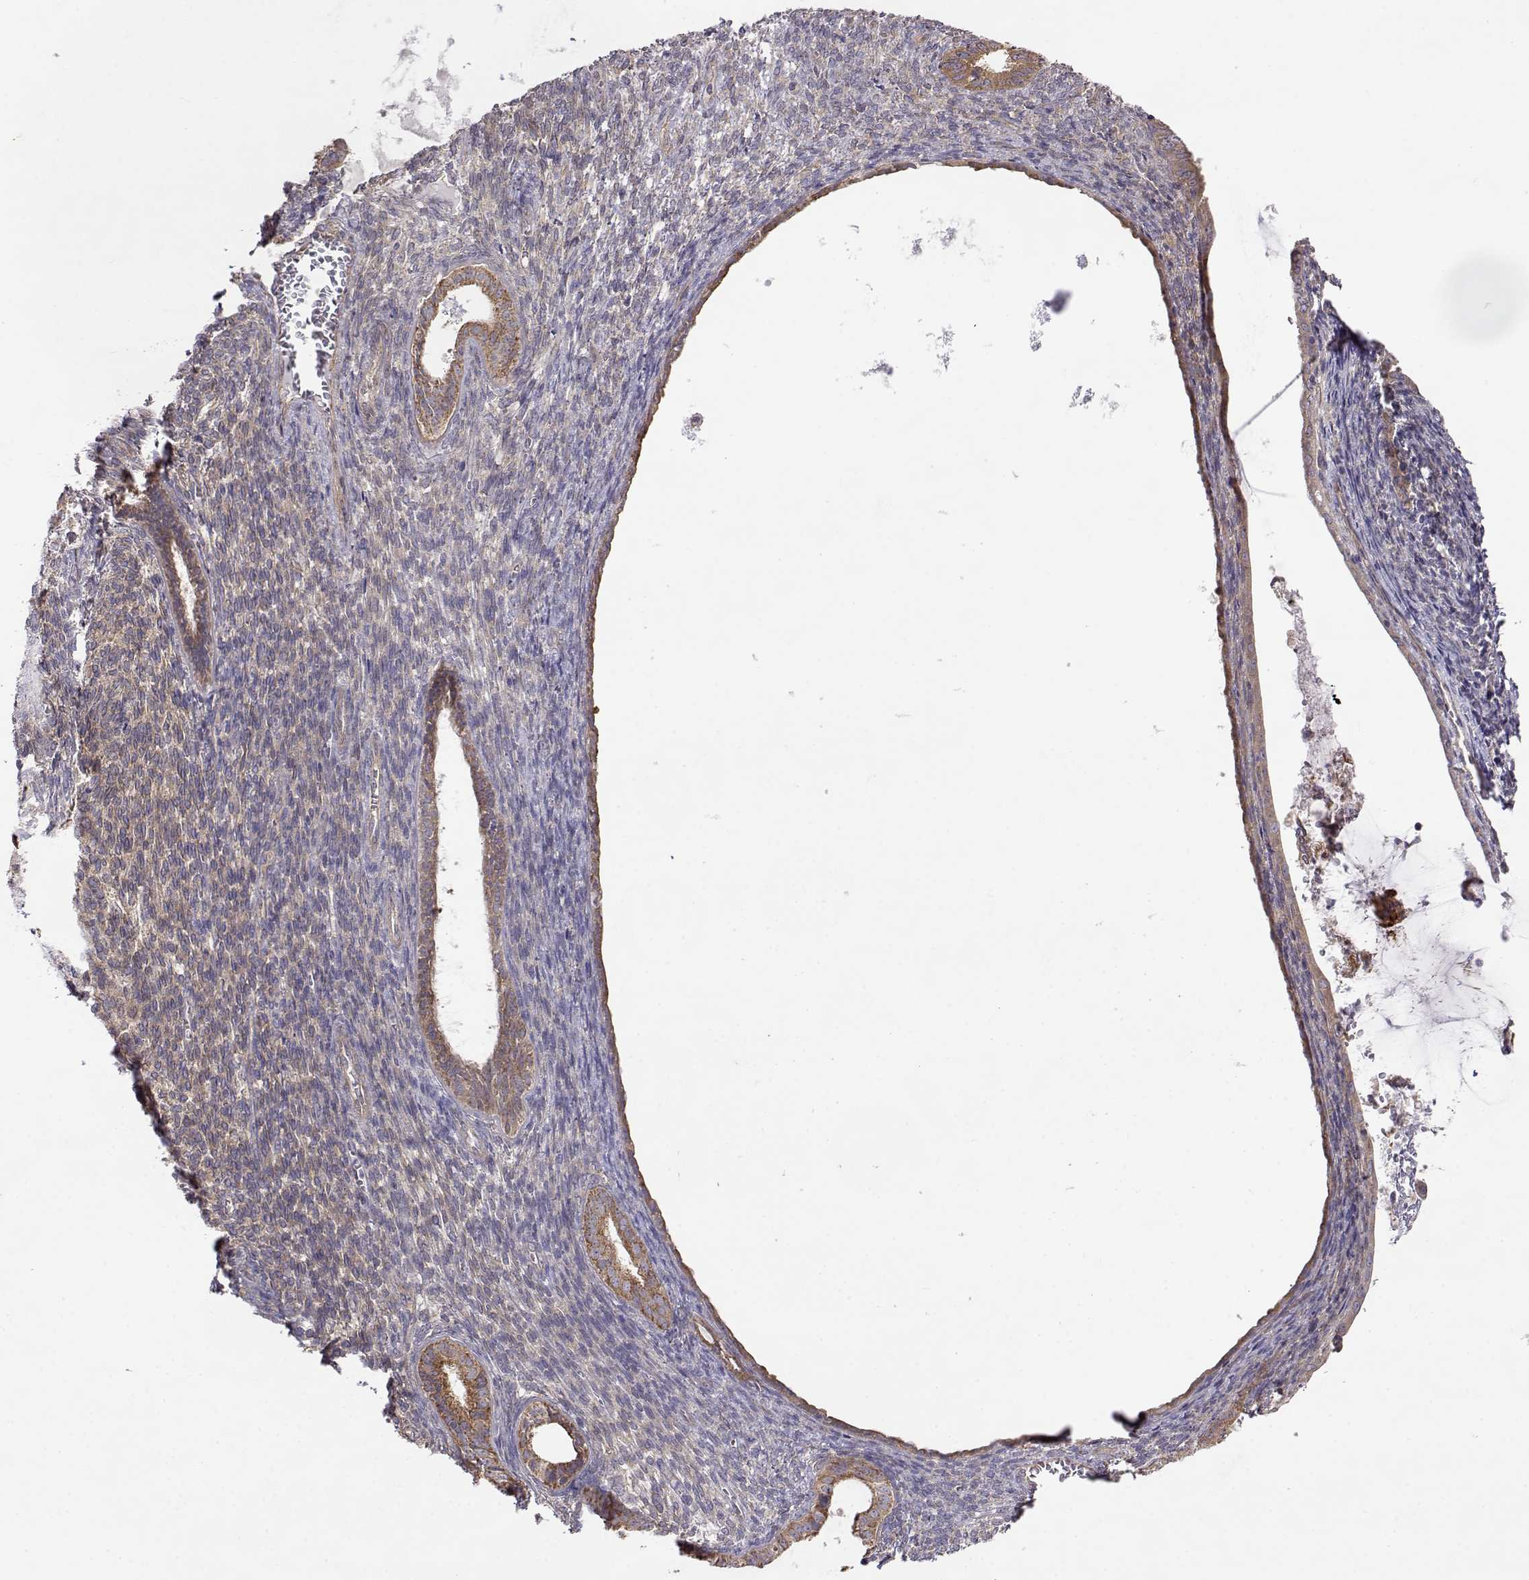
{"staining": {"intensity": "moderate", "quantity": ">75%", "location": "cytoplasmic/membranous"}, "tissue": "endometrial cancer", "cell_type": "Tumor cells", "image_type": "cancer", "snomed": [{"axis": "morphology", "description": "Adenocarcinoma, NOS"}, {"axis": "topography", "description": "Endometrium"}], "caption": "Endometrial adenocarcinoma was stained to show a protein in brown. There is medium levels of moderate cytoplasmic/membranous staining in about >75% of tumor cells.", "gene": "PAIP1", "patient": {"sex": "female", "age": 86}}